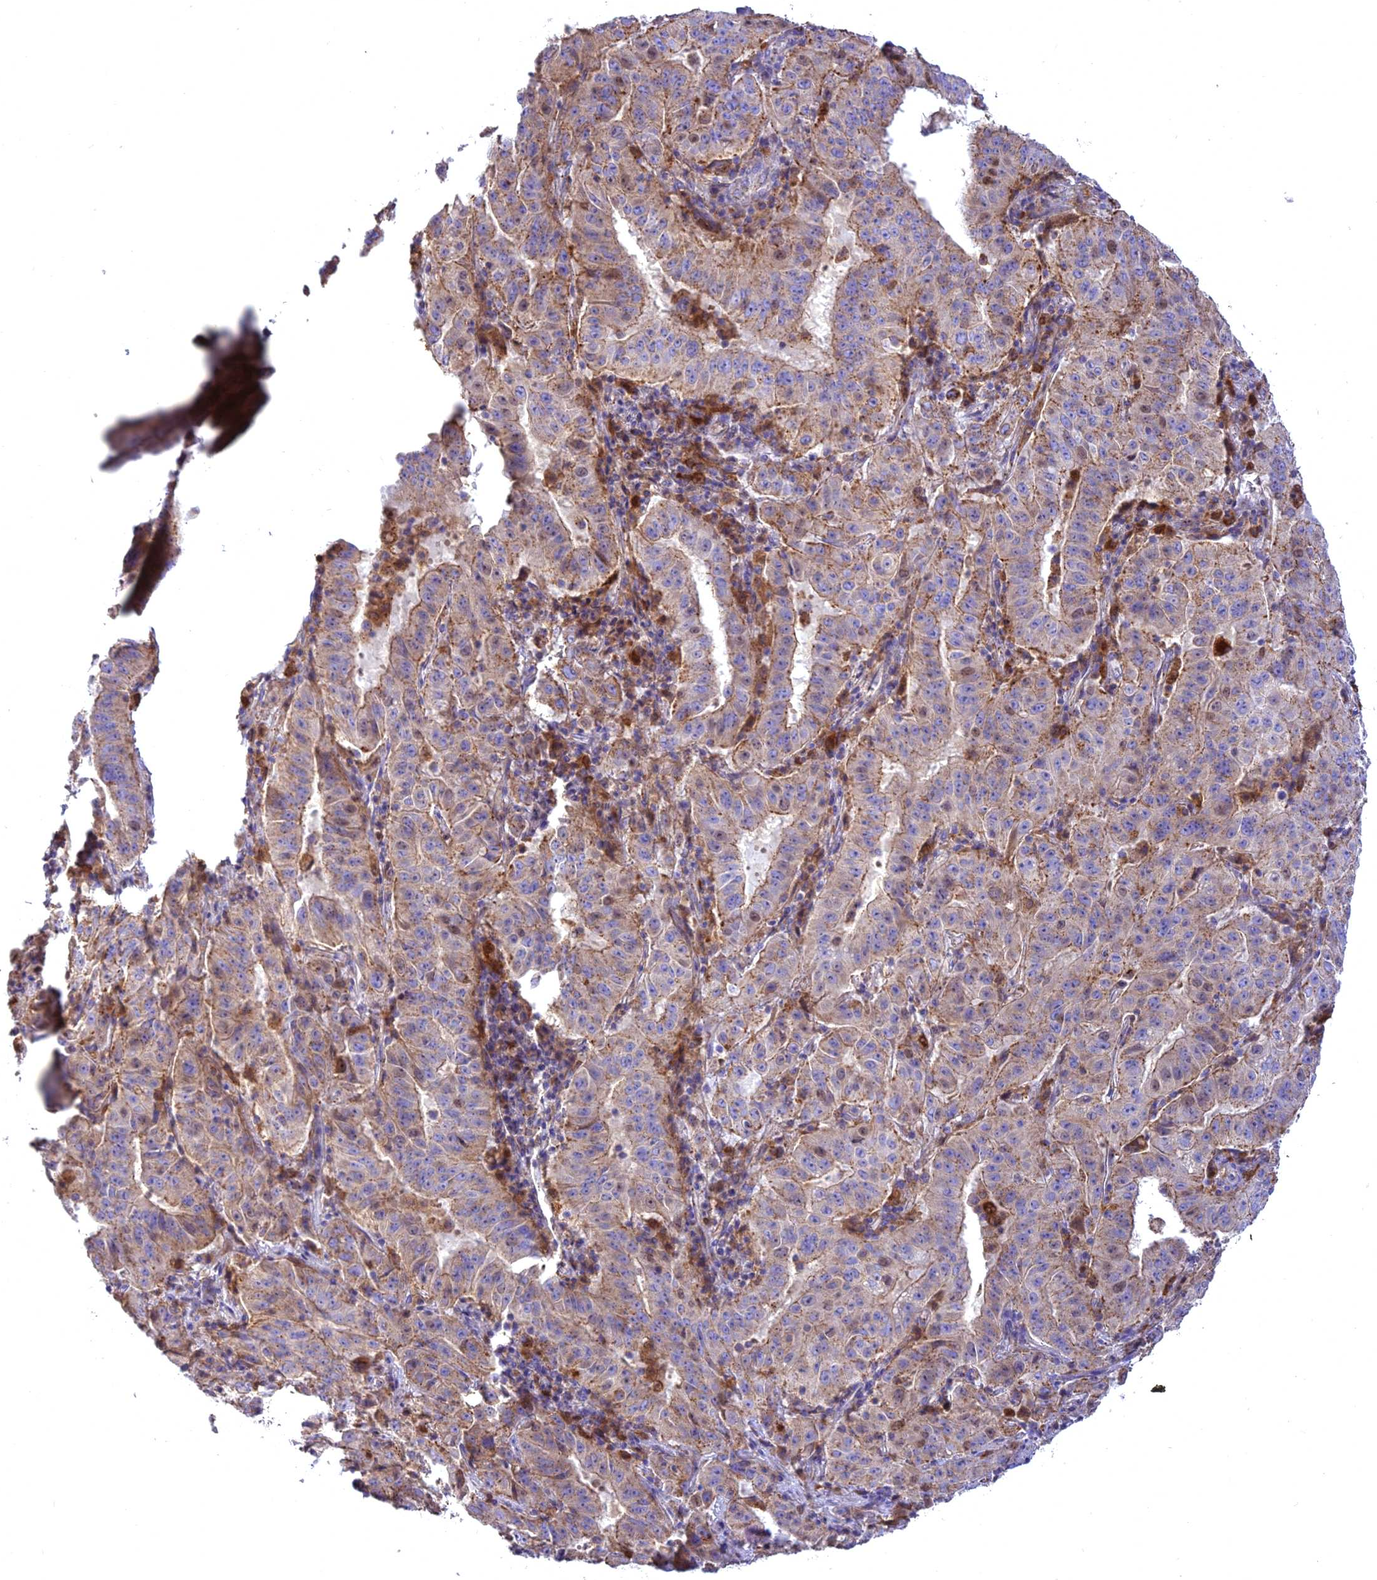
{"staining": {"intensity": "weak", "quantity": "25%-75%", "location": "cytoplasmic/membranous"}, "tissue": "pancreatic cancer", "cell_type": "Tumor cells", "image_type": "cancer", "snomed": [{"axis": "morphology", "description": "Adenocarcinoma, NOS"}, {"axis": "topography", "description": "Pancreas"}], "caption": "Immunohistochemical staining of pancreatic cancer (adenocarcinoma) displays low levels of weak cytoplasmic/membranous staining in about 25%-75% of tumor cells. (IHC, brightfield microscopy, high magnification).", "gene": "CENPV", "patient": {"sex": "male", "age": 63}}